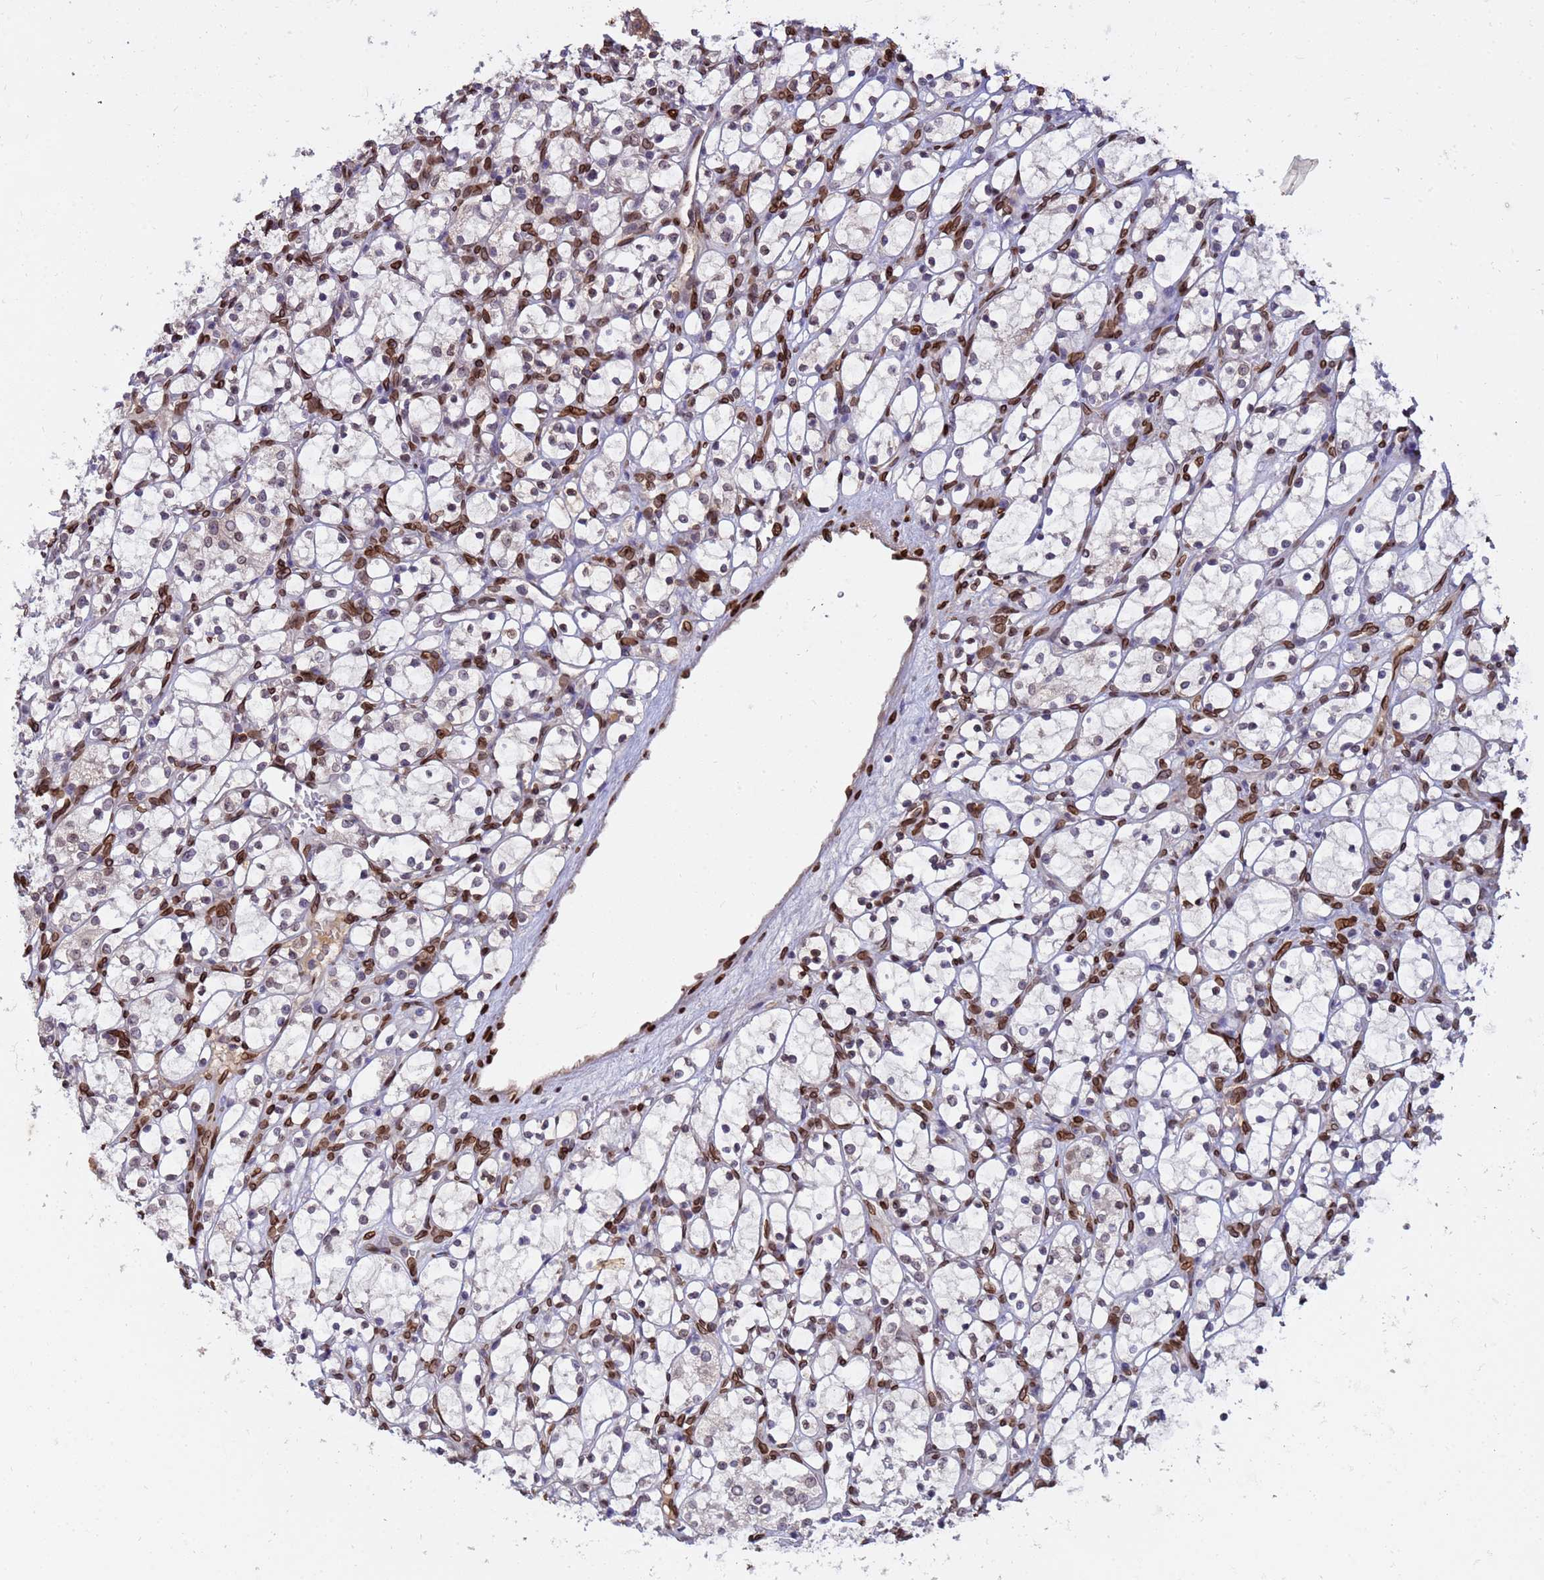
{"staining": {"intensity": "negative", "quantity": "none", "location": "none"}, "tissue": "renal cancer", "cell_type": "Tumor cells", "image_type": "cancer", "snomed": [{"axis": "morphology", "description": "Adenocarcinoma, NOS"}, {"axis": "topography", "description": "Kidney"}], "caption": "Tumor cells show no significant protein positivity in renal cancer.", "gene": "GPR135", "patient": {"sex": "female", "age": 69}}